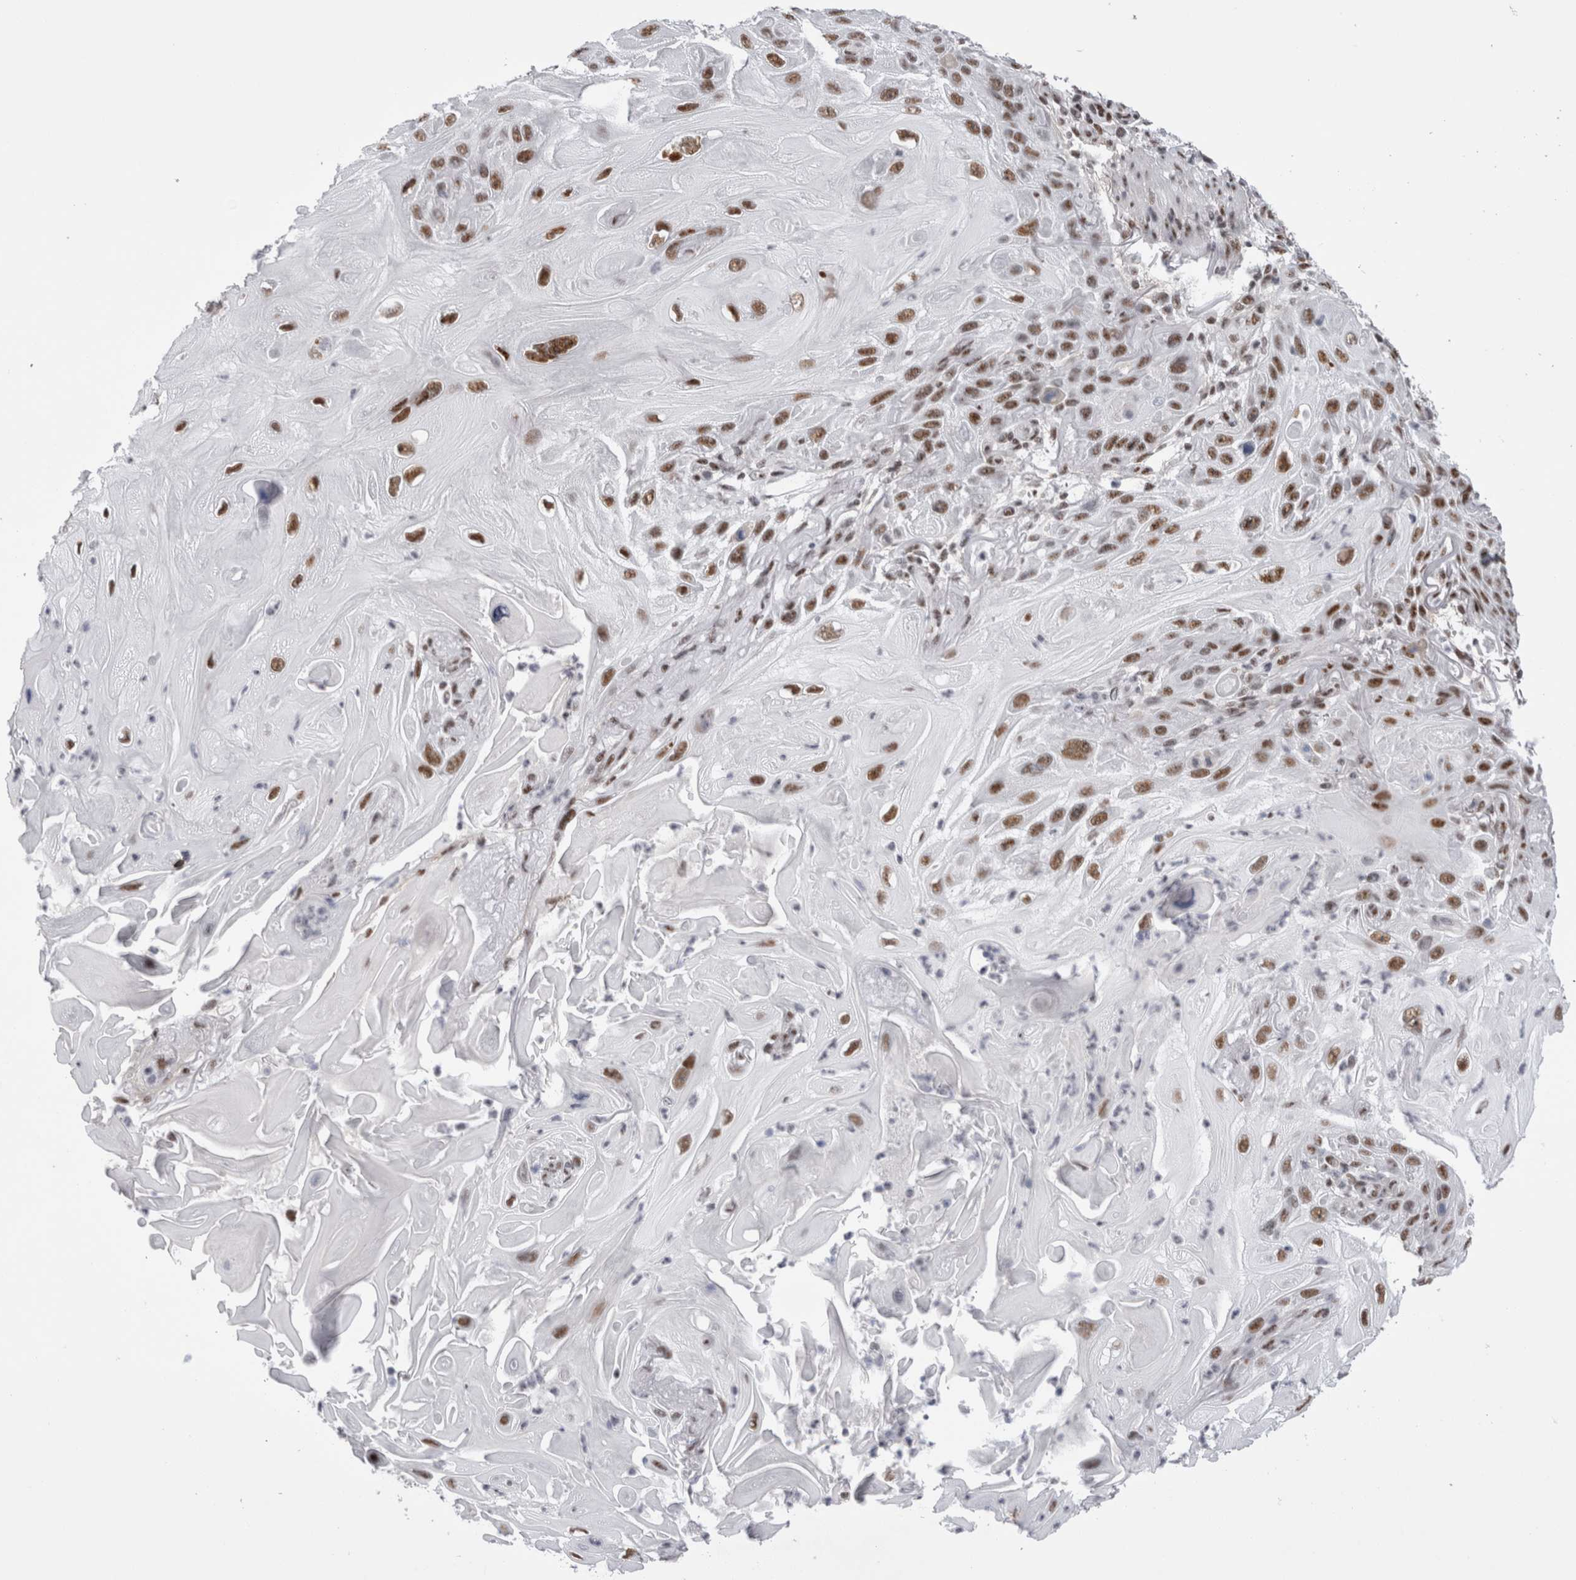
{"staining": {"intensity": "moderate", "quantity": ">75%", "location": "nuclear"}, "tissue": "skin cancer", "cell_type": "Tumor cells", "image_type": "cancer", "snomed": [{"axis": "morphology", "description": "Squamous cell carcinoma, NOS"}, {"axis": "topography", "description": "Skin"}], "caption": "High-power microscopy captured an IHC micrograph of skin cancer (squamous cell carcinoma), revealing moderate nuclear staining in approximately >75% of tumor cells.", "gene": "API5", "patient": {"sex": "female", "age": 77}}